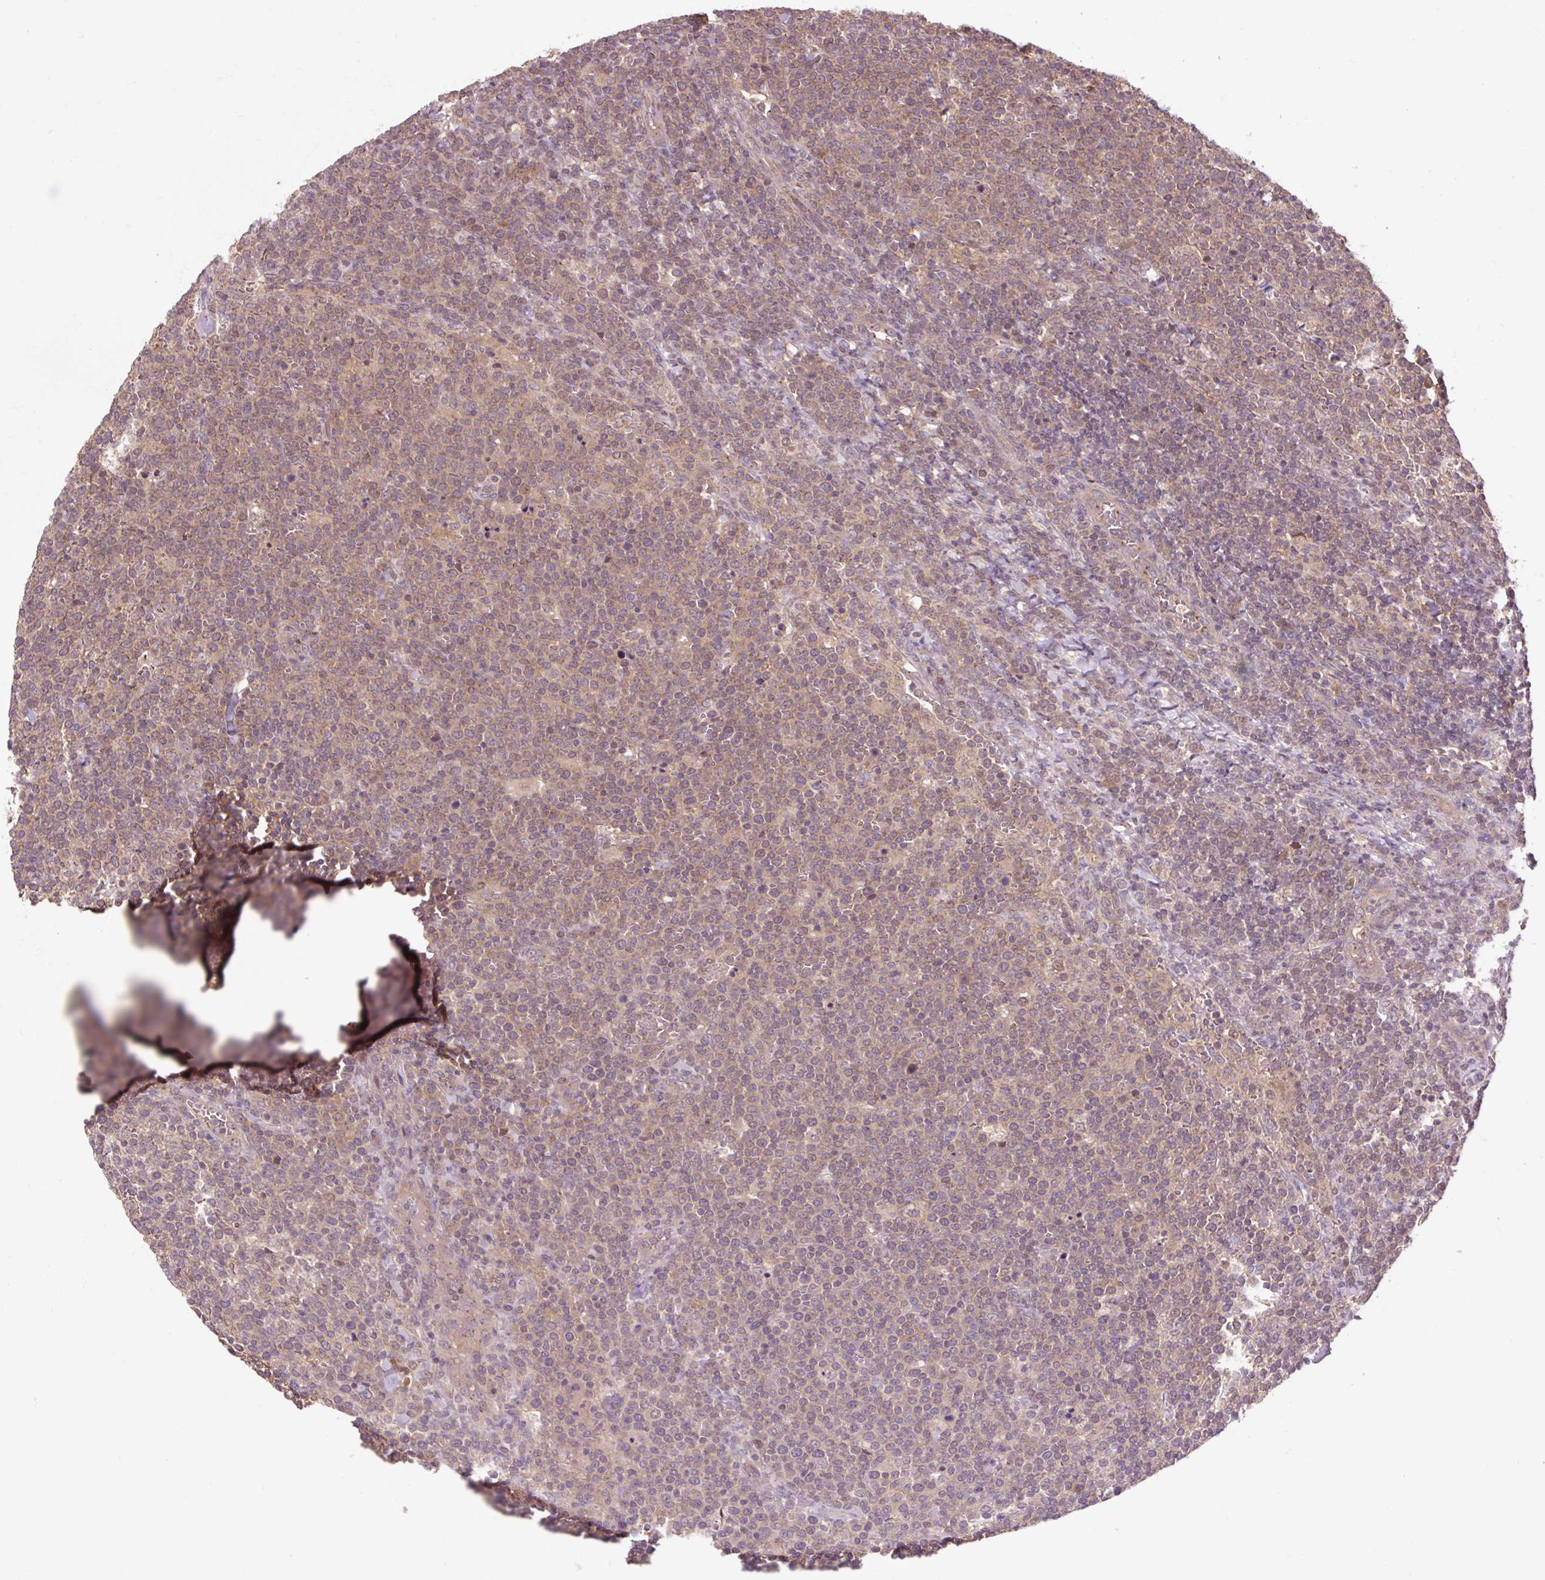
{"staining": {"intensity": "weak", "quantity": "25%-75%", "location": "cytoplasmic/membranous"}, "tissue": "lymphoma", "cell_type": "Tumor cells", "image_type": "cancer", "snomed": [{"axis": "morphology", "description": "Malignant lymphoma, non-Hodgkin's type, High grade"}, {"axis": "topography", "description": "Lymph node"}], "caption": "High-power microscopy captured an immunohistochemistry (IHC) micrograph of malignant lymphoma, non-Hodgkin's type (high-grade), revealing weak cytoplasmic/membranous positivity in about 25%-75% of tumor cells. (Stains: DAB in brown, nuclei in blue, Microscopy: brightfield microscopy at high magnification).", "gene": "MMS19", "patient": {"sex": "male", "age": 61}}